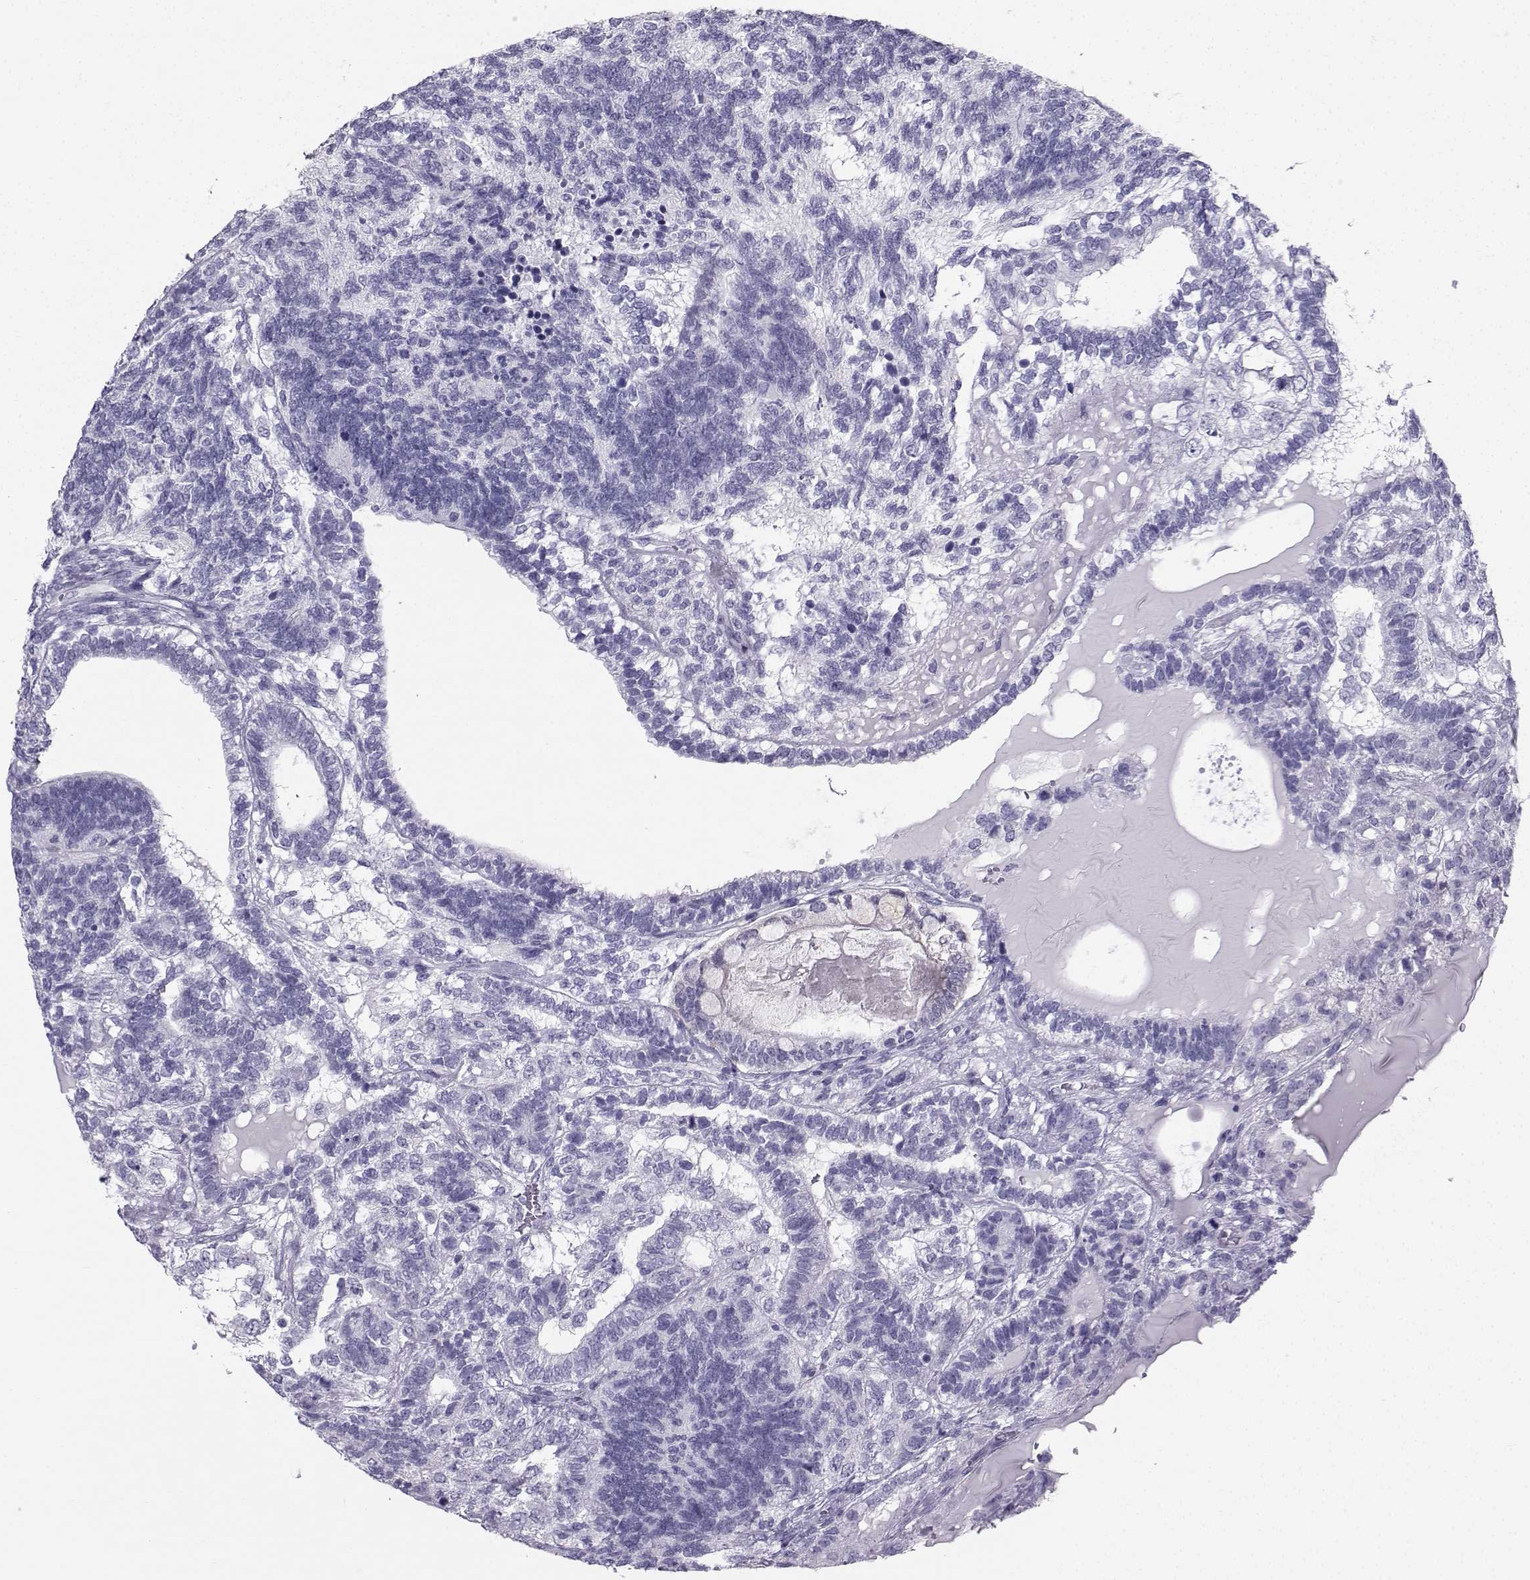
{"staining": {"intensity": "negative", "quantity": "none", "location": "none"}, "tissue": "testis cancer", "cell_type": "Tumor cells", "image_type": "cancer", "snomed": [{"axis": "morphology", "description": "Seminoma, NOS"}, {"axis": "morphology", "description": "Carcinoma, Embryonal, NOS"}, {"axis": "topography", "description": "Testis"}], "caption": "The image reveals no staining of tumor cells in testis seminoma.", "gene": "IQCD", "patient": {"sex": "male", "age": 41}}